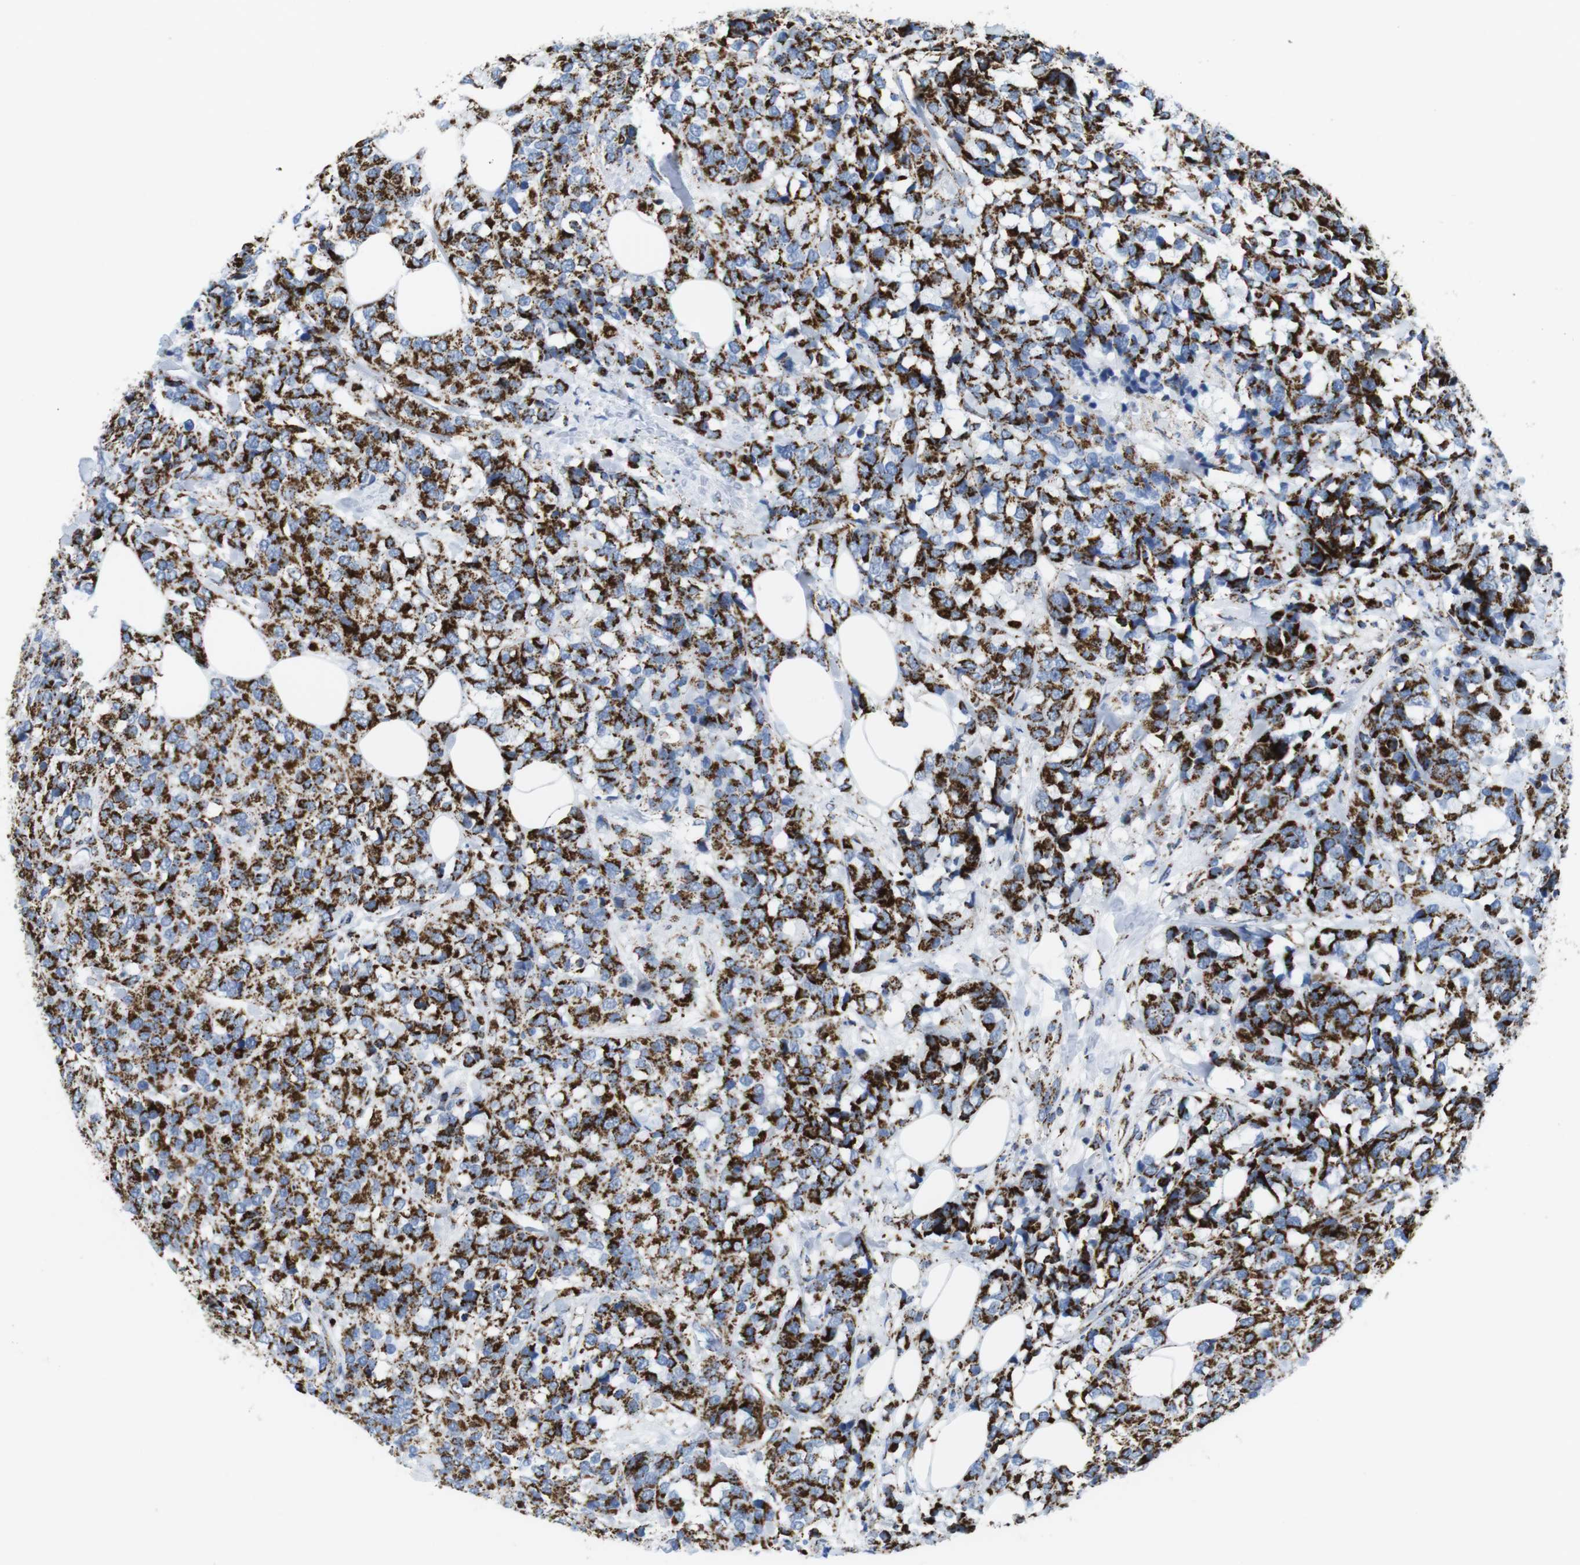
{"staining": {"intensity": "strong", "quantity": ">75%", "location": "cytoplasmic/membranous"}, "tissue": "breast cancer", "cell_type": "Tumor cells", "image_type": "cancer", "snomed": [{"axis": "morphology", "description": "Lobular carcinoma"}, {"axis": "topography", "description": "Breast"}], "caption": "High-power microscopy captured an immunohistochemistry image of breast cancer, revealing strong cytoplasmic/membranous positivity in about >75% of tumor cells.", "gene": "ATP5PO", "patient": {"sex": "female", "age": 59}}